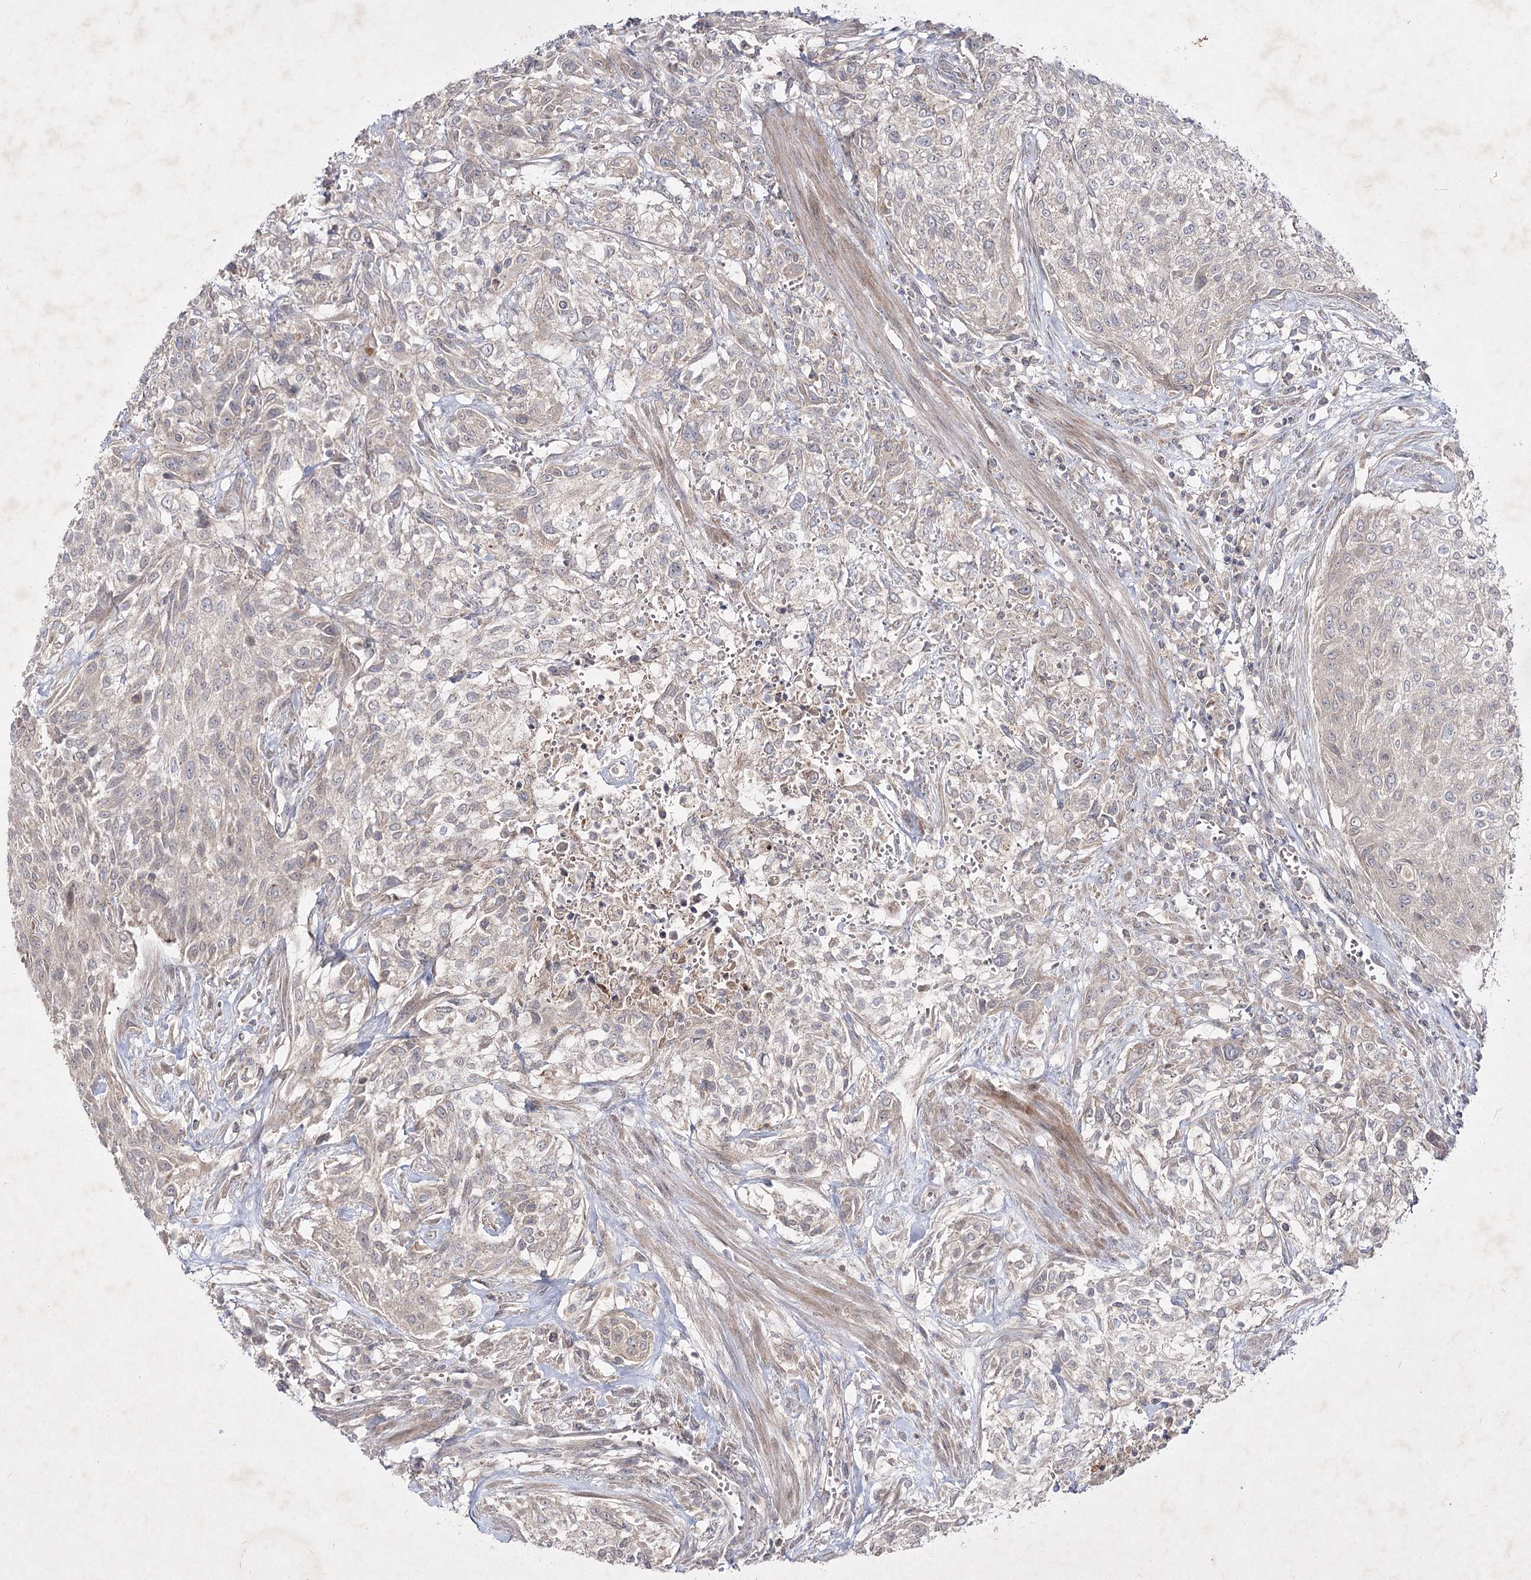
{"staining": {"intensity": "weak", "quantity": "<25%", "location": "cytoplasmic/membranous"}, "tissue": "urothelial cancer", "cell_type": "Tumor cells", "image_type": "cancer", "snomed": [{"axis": "morphology", "description": "Normal tissue, NOS"}, {"axis": "morphology", "description": "Urothelial carcinoma, NOS"}, {"axis": "topography", "description": "Urinary bladder"}, {"axis": "topography", "description": "Peripheral nerve tissue"}], "caption": "Protein analysis of transitional cell carcinoma displays no significant expression in tumor cells.", "gene": "CIB2", "patient": {"sex": "male", "age": 35}}